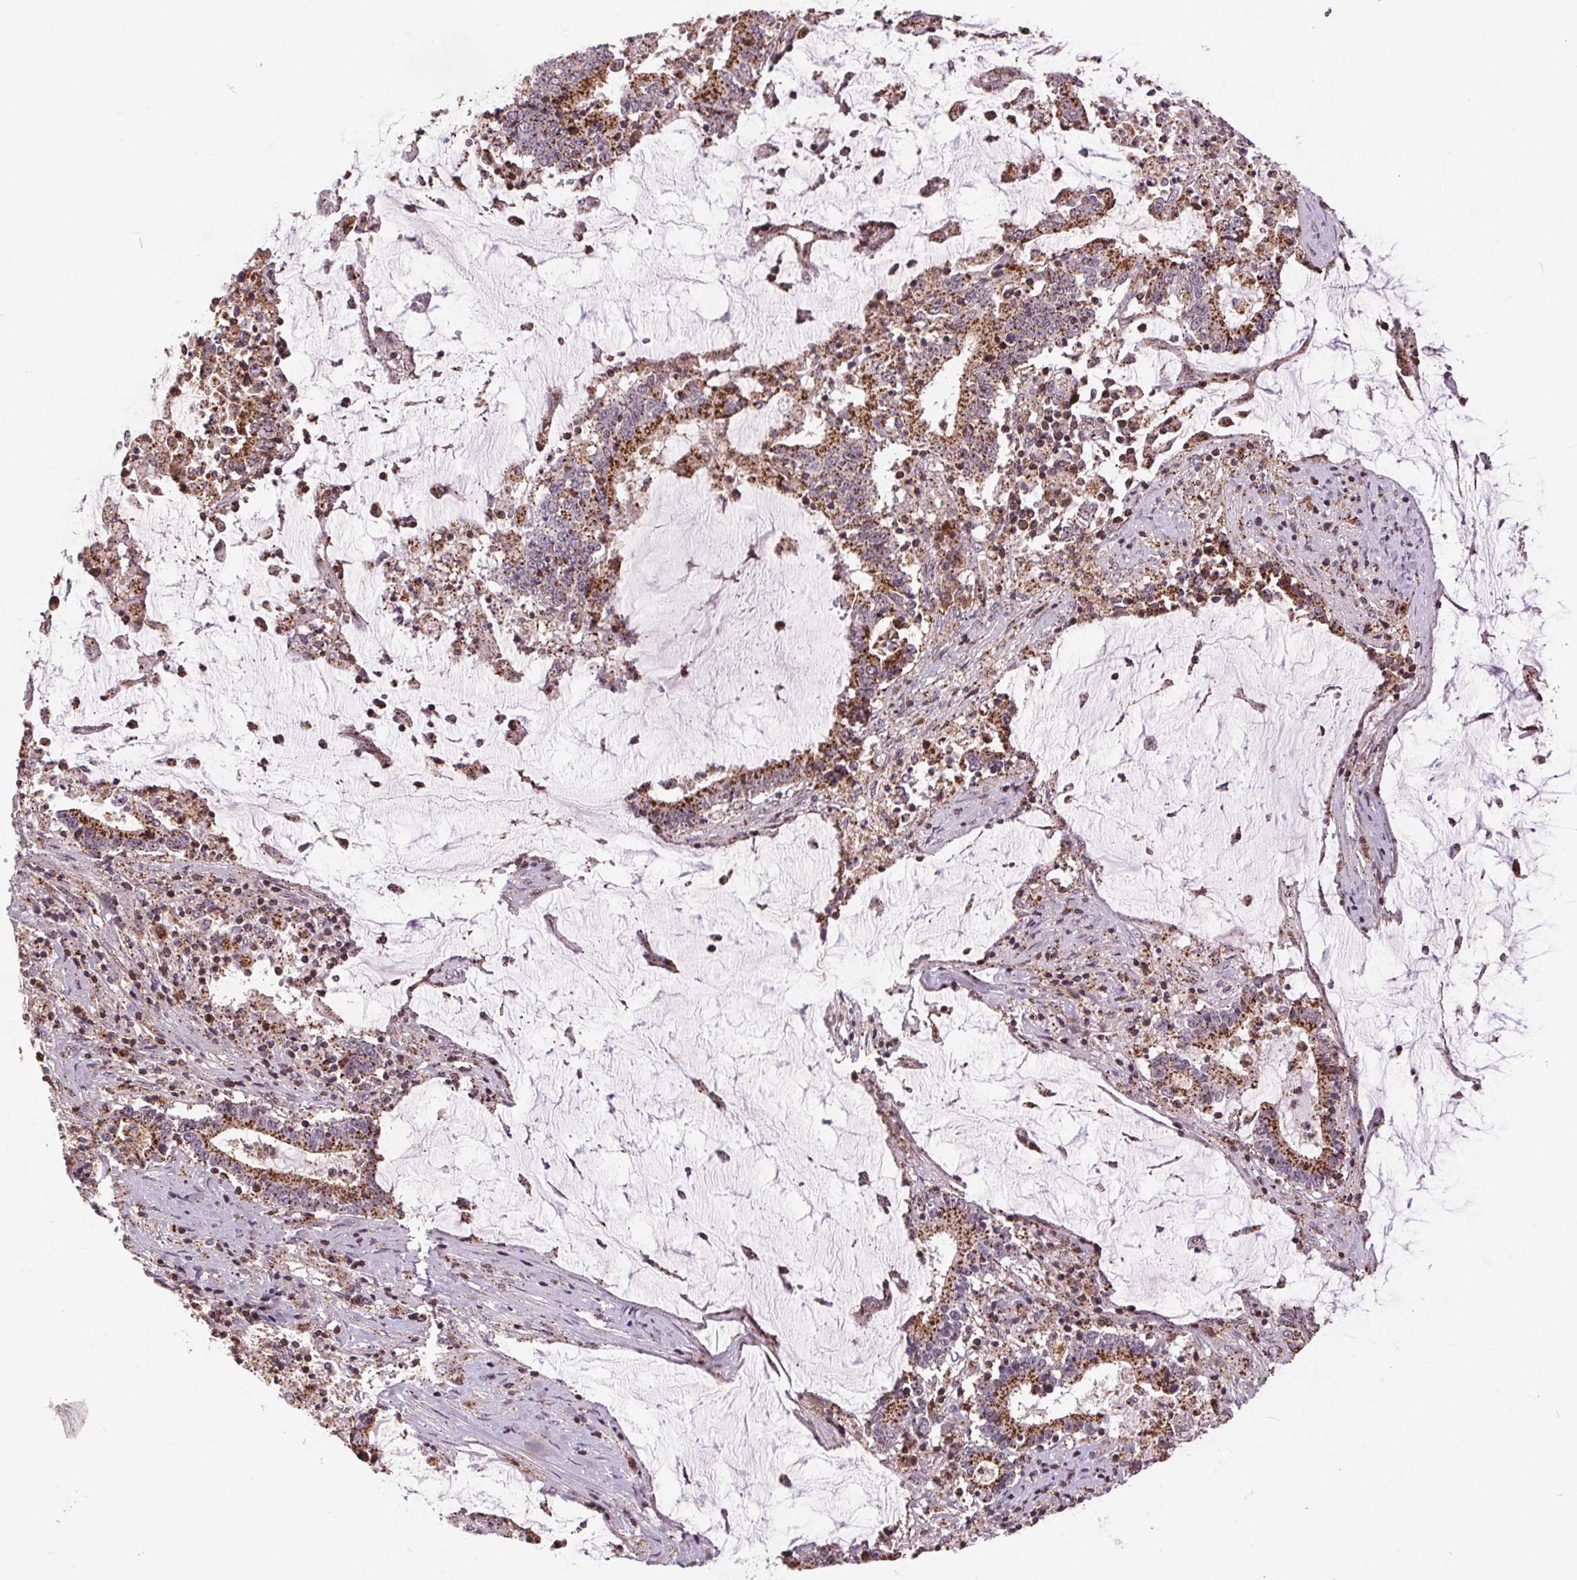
{"staining": {"intensity": "strong", "quantity": ">75%", "location": "cytoplasmic/membranous"}, "tissue": "stomach cancer", "cell_type": "Tumor cells", "image_type": "cancer", "snomed": [{"axis": "morphology", "description": "Adenocarcinoma, NOS"}, {"axis": "topography", "description": "Stomach, upper"}], "caption": "This micrograph demonstrates IHC staining of human stomach cancer (adenocarcinoma), with high strong cytoplasmic/membranous expression in approximately >75% of tumor cells.", "gene": "CHMP4B", "patient": {"sex": "male", "age": 68}}